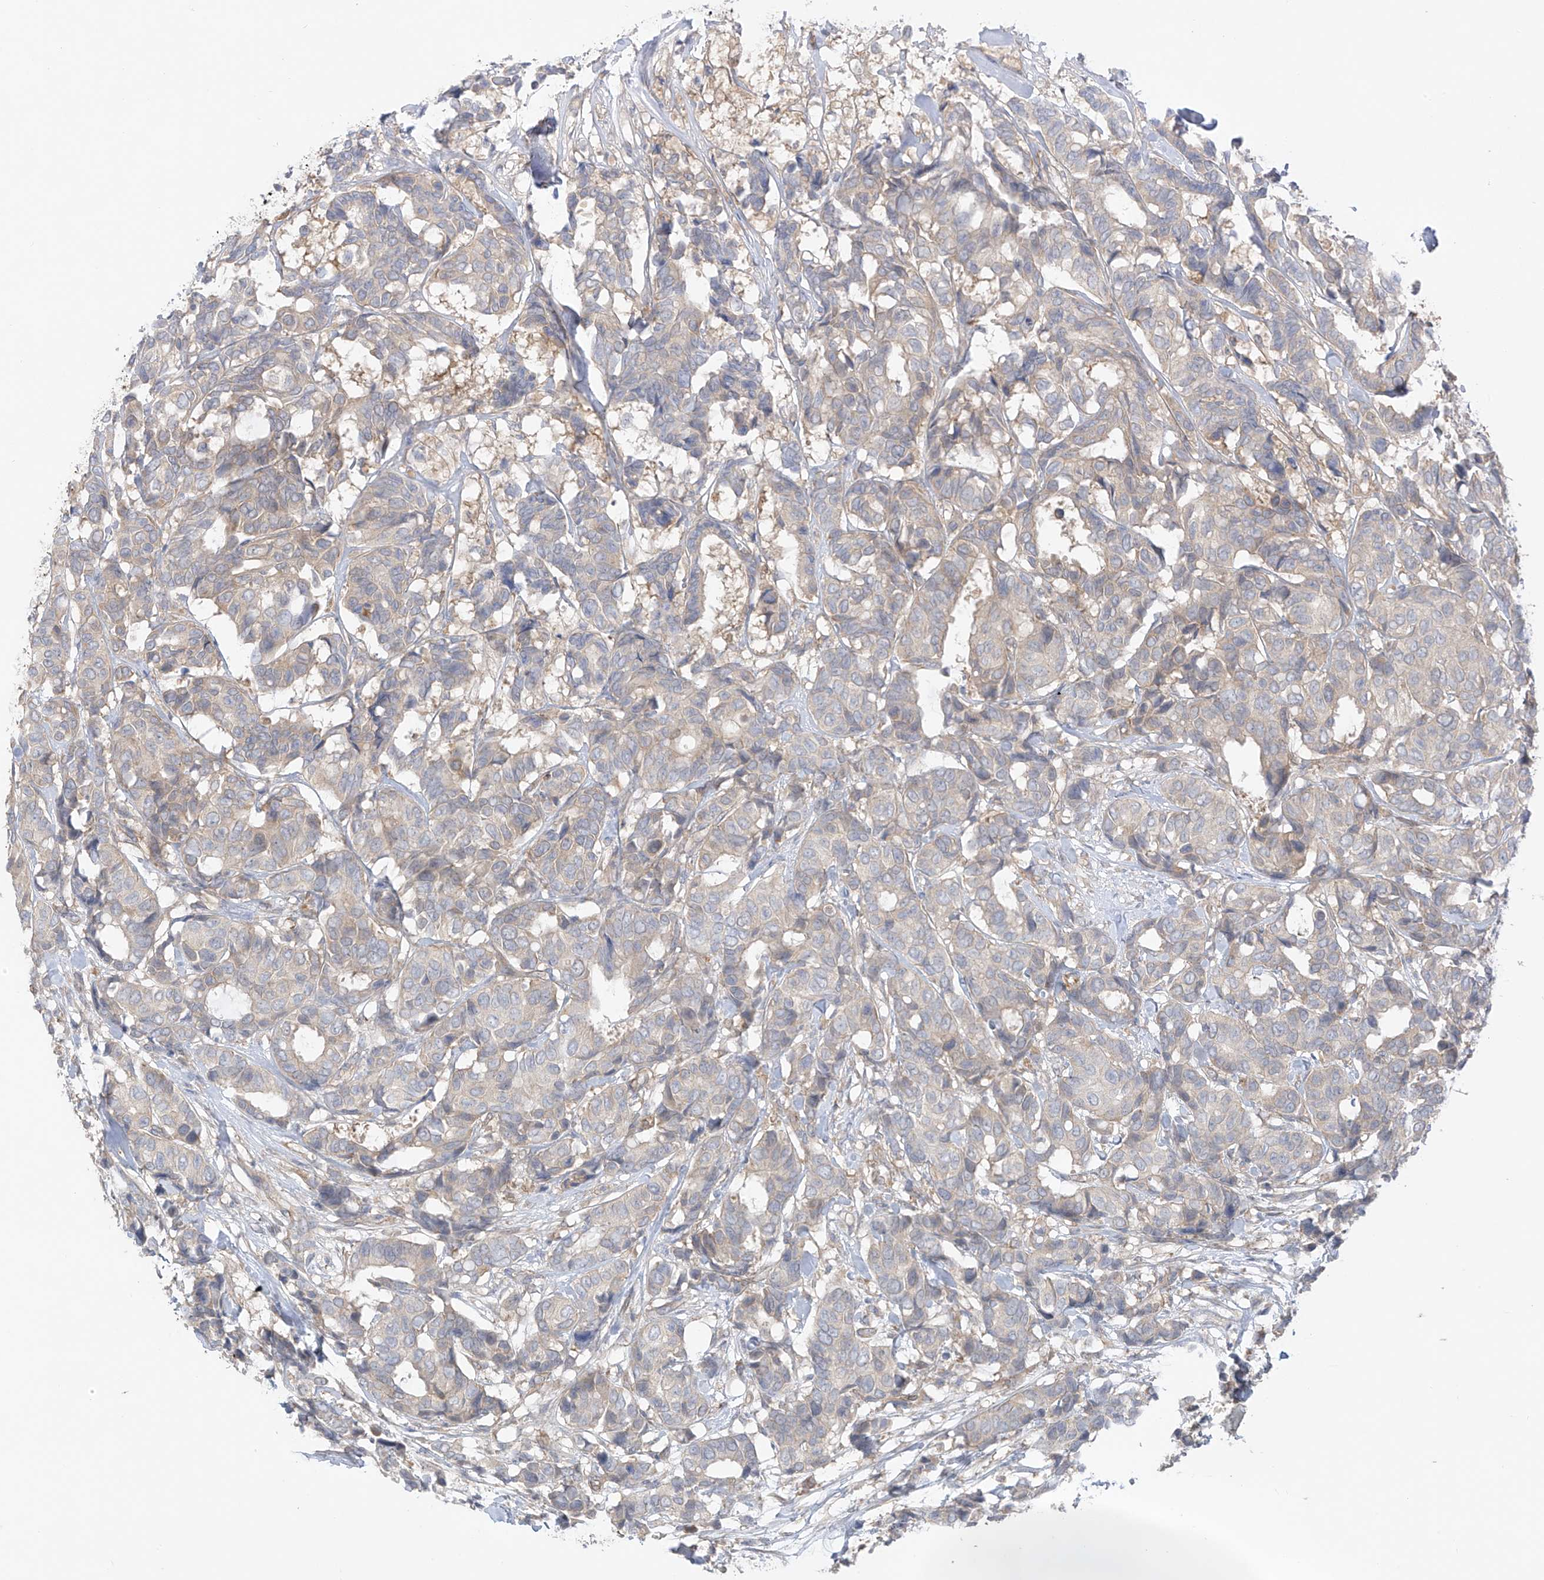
{"staining": {"intensity": "weak", "quantity": "<25%", "location": "cytoplasmic/membranous"}, "tissue": "breast cancer", "cell_type": "Tumor cells", "image_type": "cancer", "snomed": [{"axis": "morphology", "description": "Duct carcinoma"}, {"axis": "topography", "description": "Breast"}], "caption": "Tumor cells are negative for brown protein staining in breast cancer (infiltrating ductal carcinoma).", "gene": "EIPR1", "patient": {"sex": "female", "age": 87}}